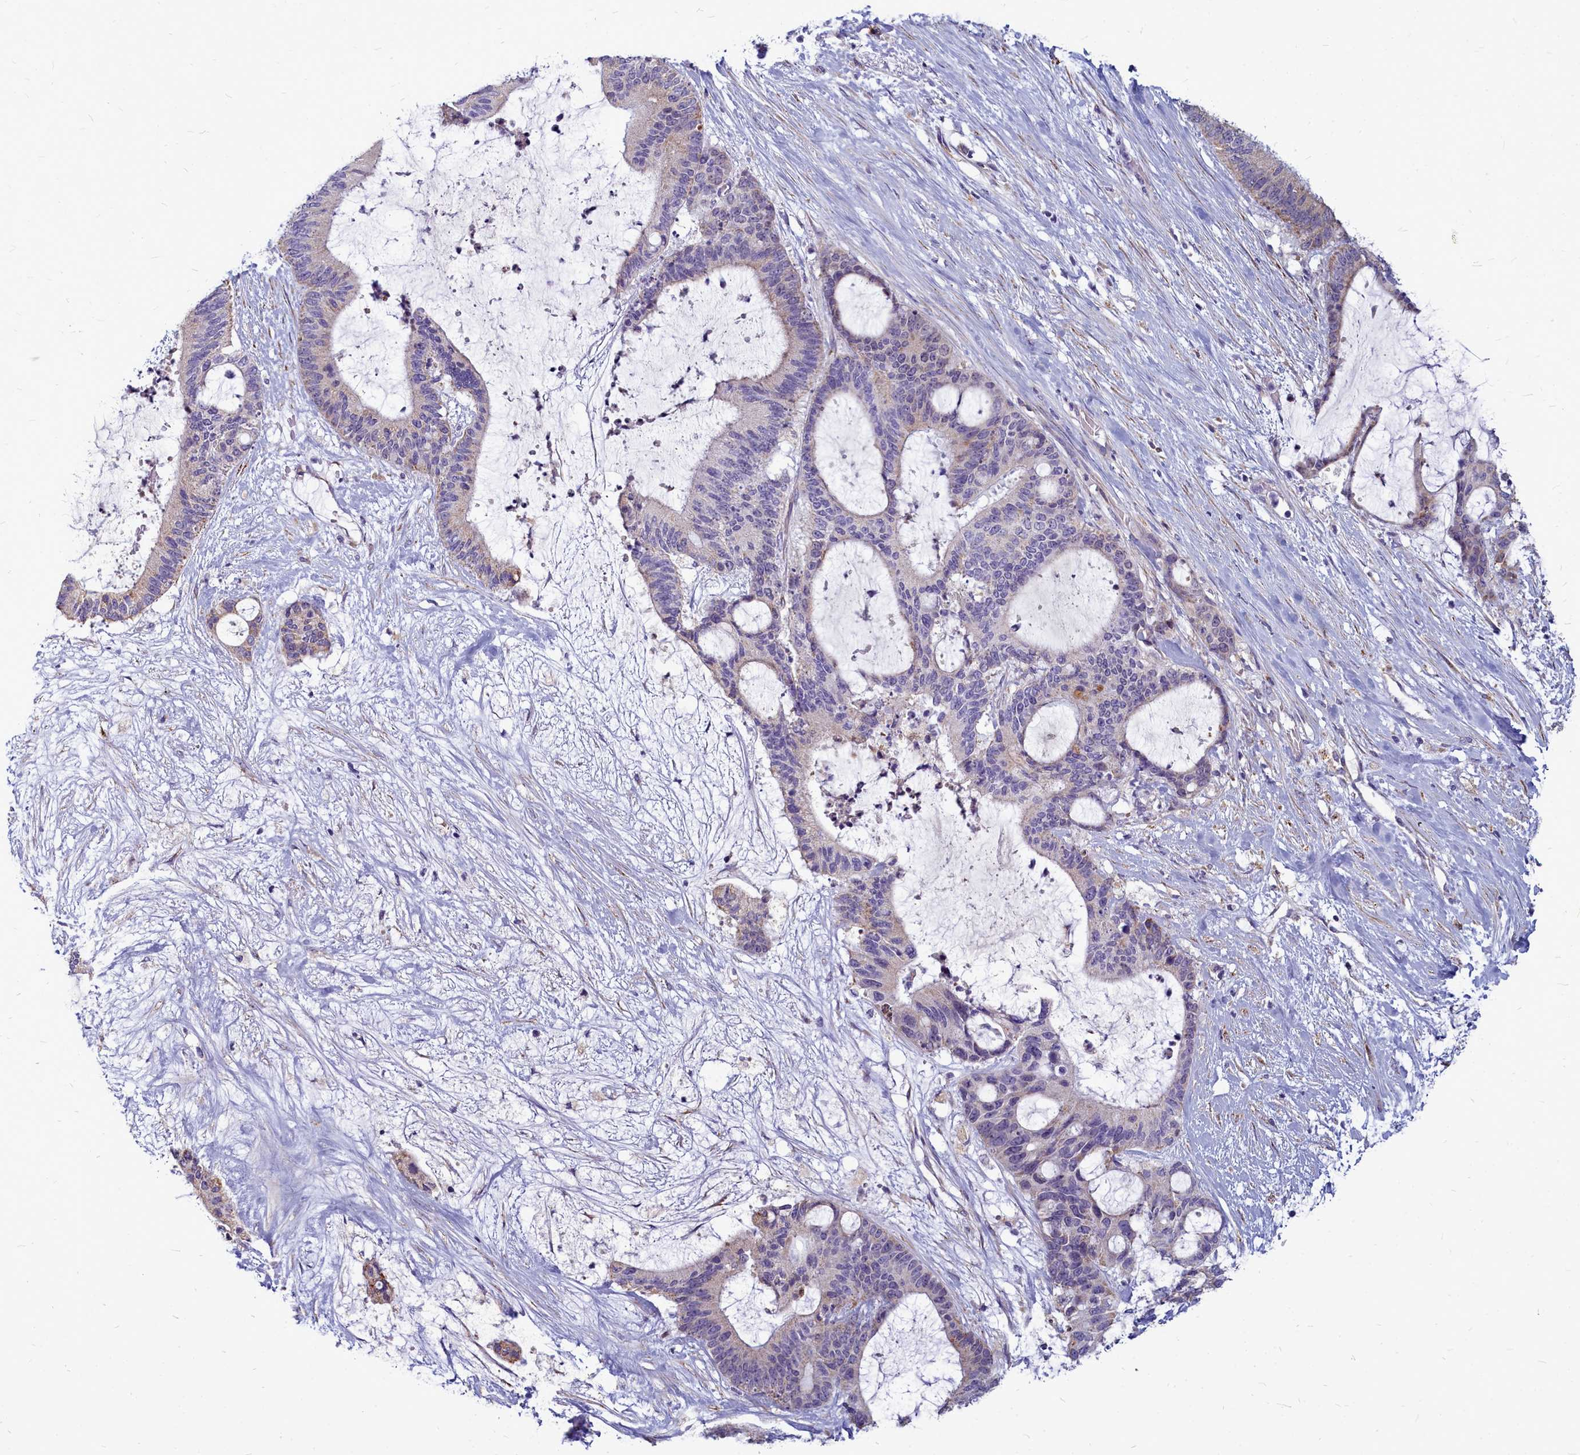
{"staining": {"intensity": "weak", "quantity": "<25%", "location": "cytoplasmic/membranous"}, "tissue": "liver cancer", "cell_type": "Tumor cells", "image_type": "cancer", "snomed": [{"axis": "morphology", "description": "Normal tissue, NOS"}, {"axis": "morphology", "description": "Cholangiocarcinoma"}, {"axis": "topography", "description": "Liver"}, {"axis": "topography", "description": "Peripheral nerve tissue"}], "caption": "There is no significant positivity in tumor cells of liver cancer (cholangiocarcinoma).", "gene": "SMPD4", "patient": {"sex": "female", "age": 73}}